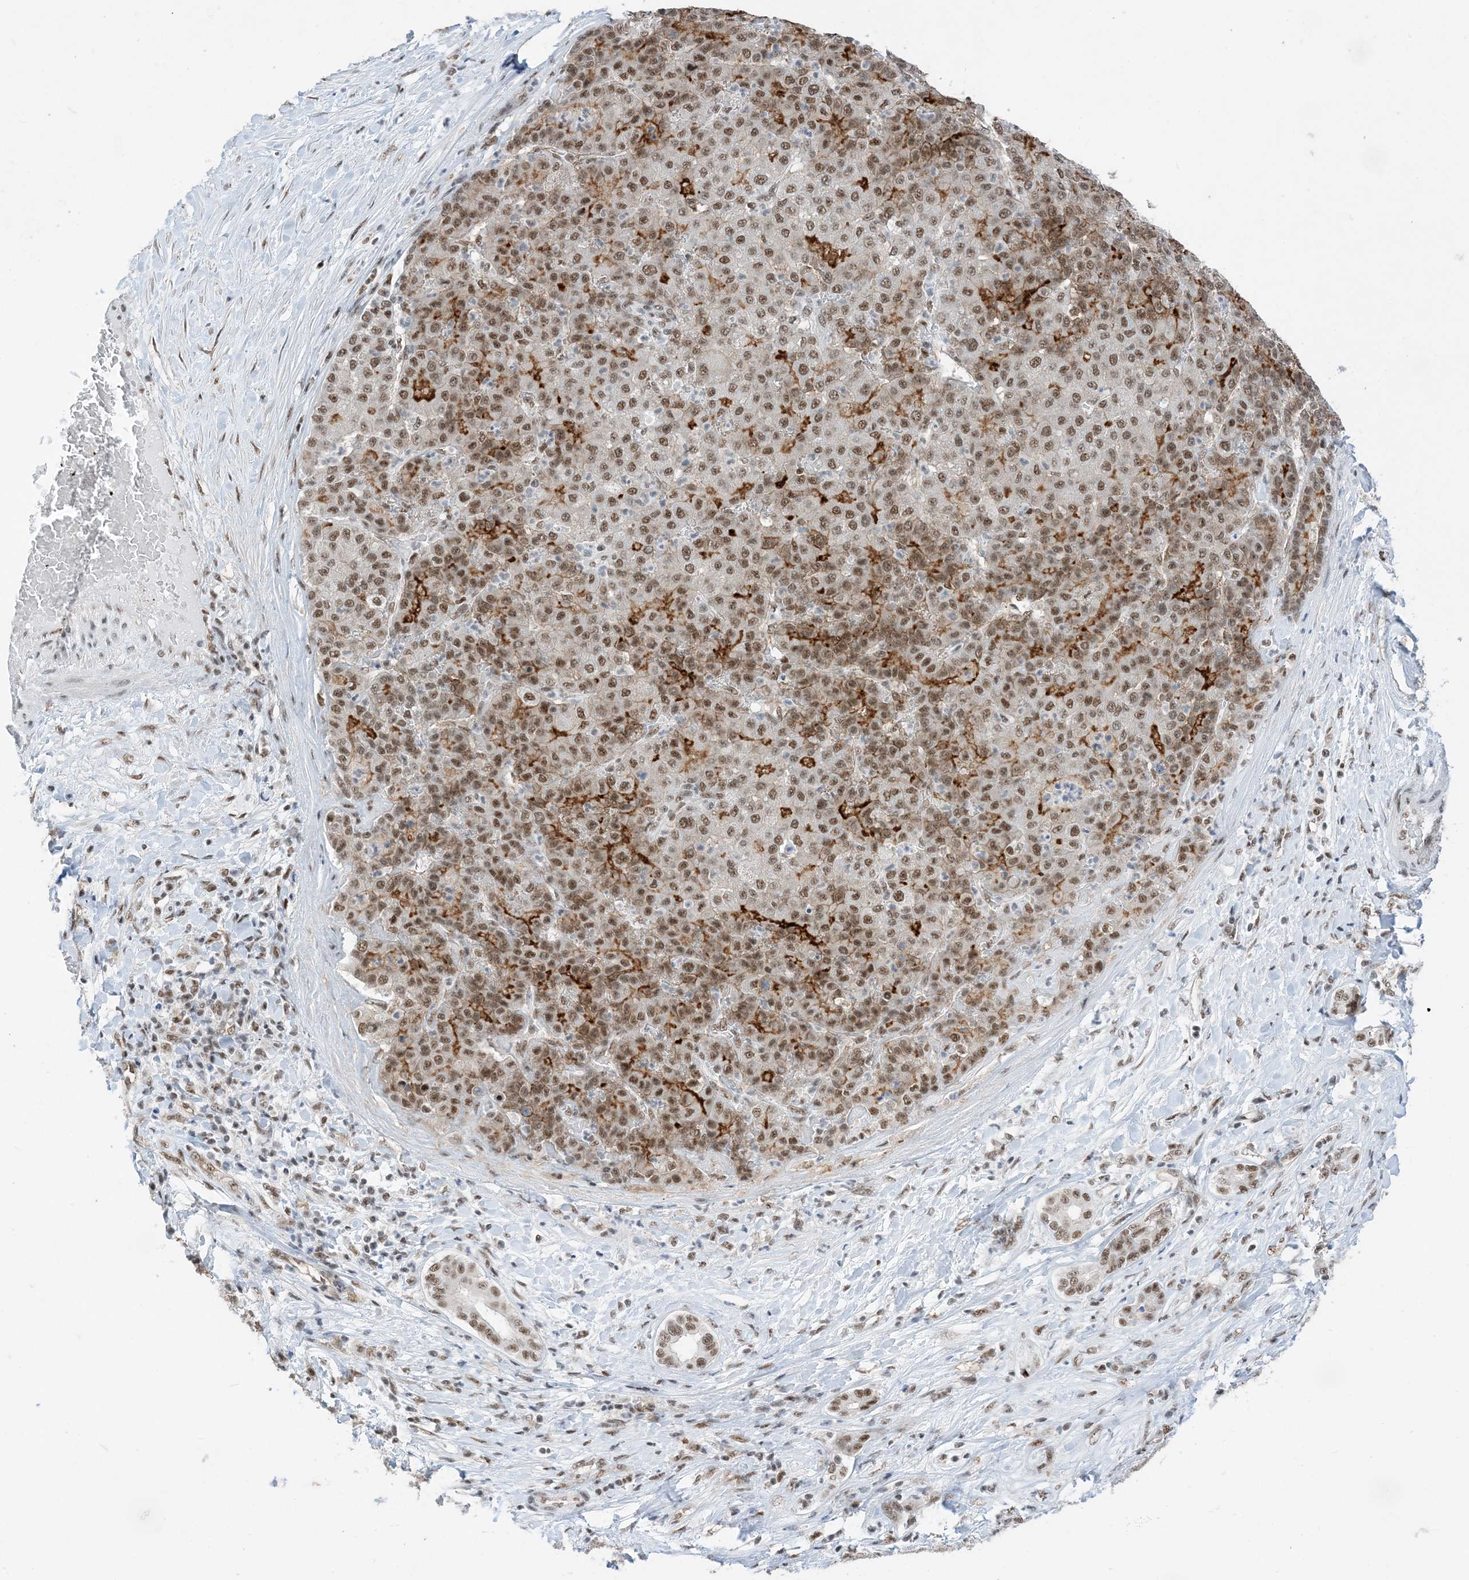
{"staining": {"intensity": "moderate", "quantity": ">75%", "location": "cytoplasmic/membranous,nuclear"}, "tissue": "liver cancer", "cell_type": "Tumor cells", "image_type": "cancer", "snomed": [{"axis": "morphology", "description": "Carcinoma, Hepatocellular, NOS"}, {"axis": "topography", "description": "Liver"}], "caption": "An image of human hepatocellular carcinoma (liver) stained for a protein exhibits moderate cytoplasmic/membranous and nuclear brown staining in tumor cells.", "gene": "SF3A3", "patient": {"sex": "male", "age": 65}}